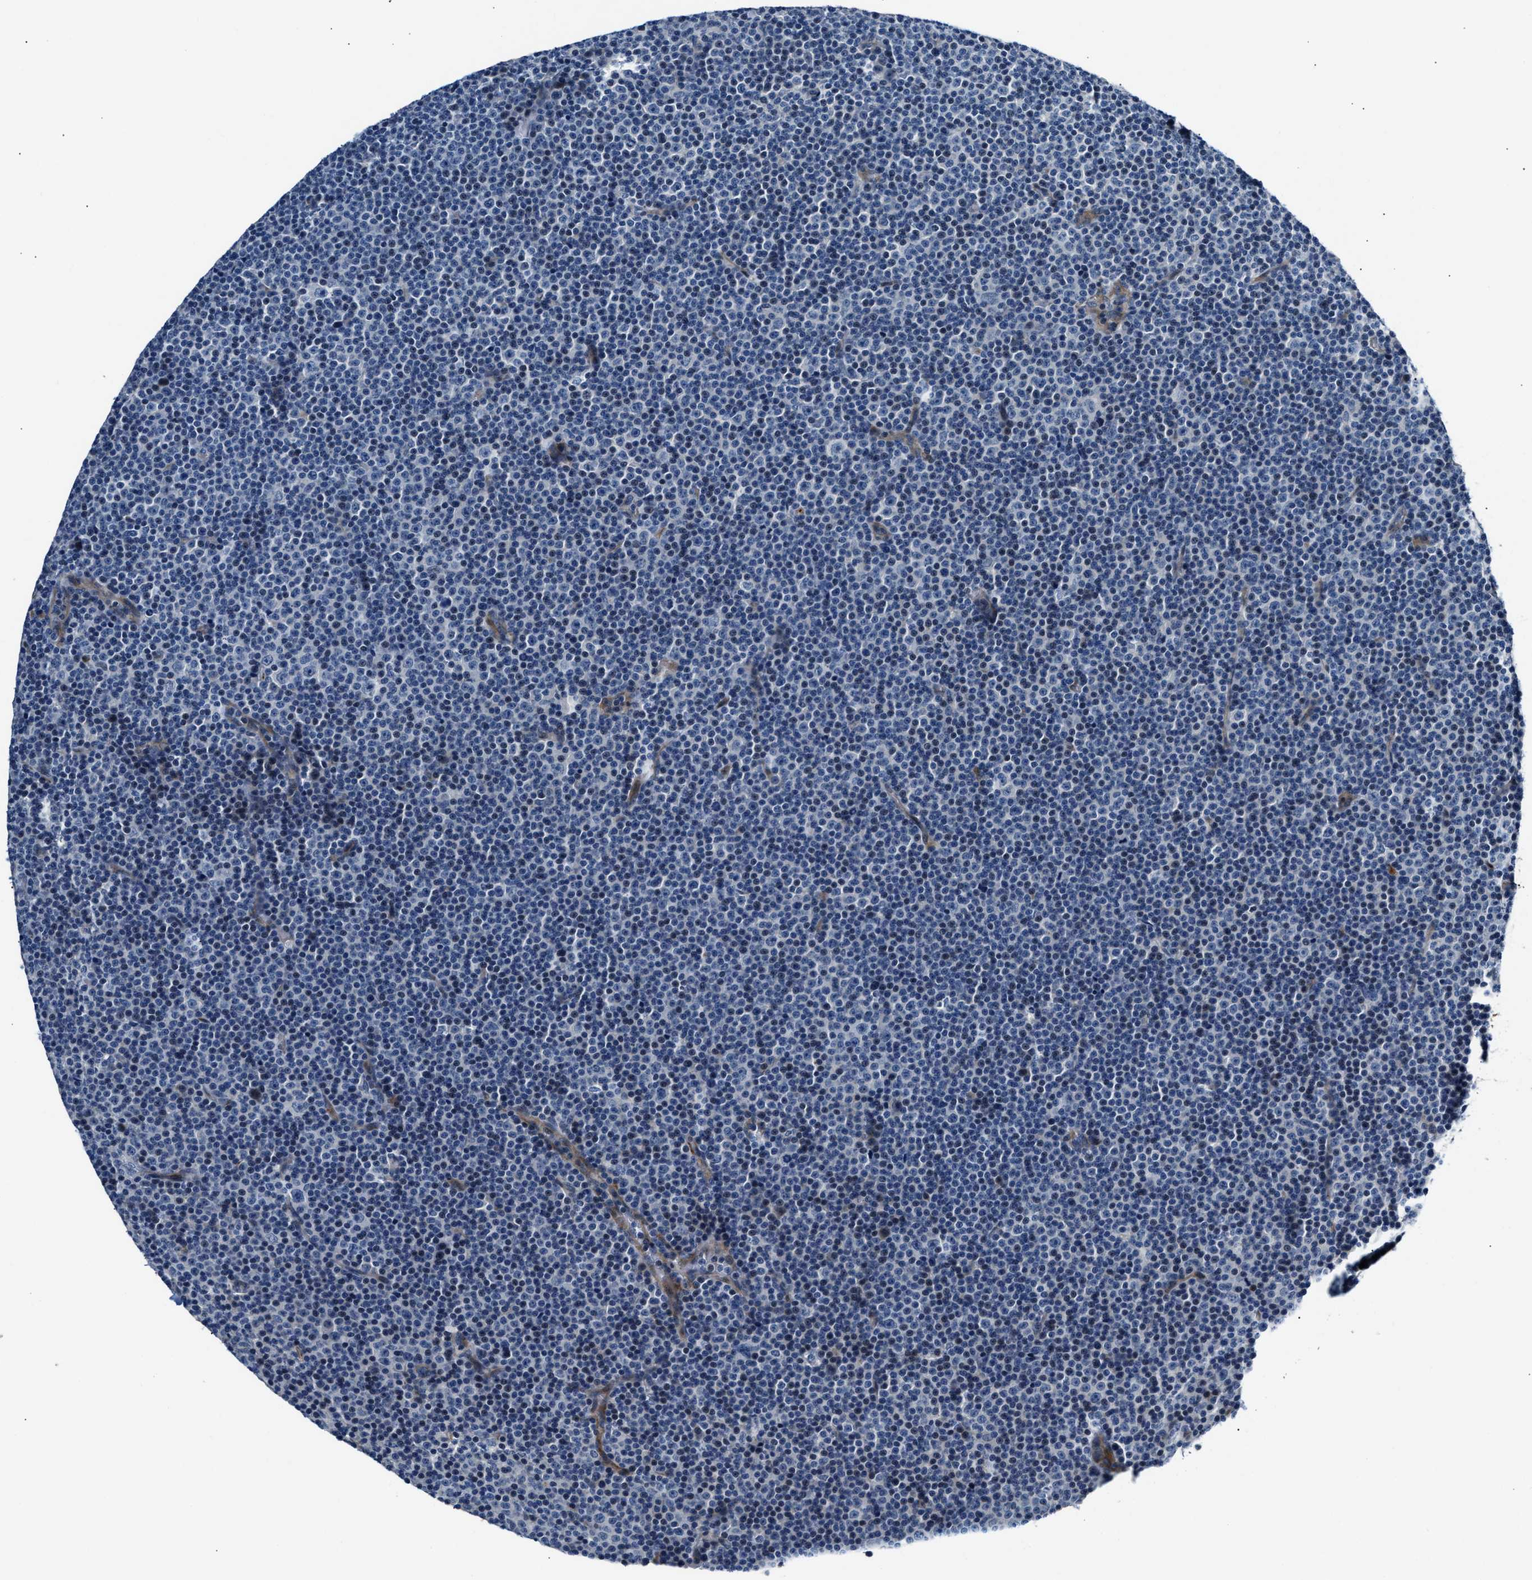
{"staining": {"intensity": "negative", "quantity": "none", "location": "none"}, "tissue": "lymphoma", "cell_type": "Tumor cells", "image_type": "cancer", "snomed": [{"axis": "morphology", "description": "Malignant lymphoma, non-Hodgkin's type, Low grade"}, {"axis": "topography", "description": "Lymph node"}], "caption": "Immunohistochemistry histopathology image of human lymphoma stained for a protein (brown), which demonstrates no positivity in tumor cells.", "gene": "MPDZ", "patient": {"sex": "female", "age": 67}}